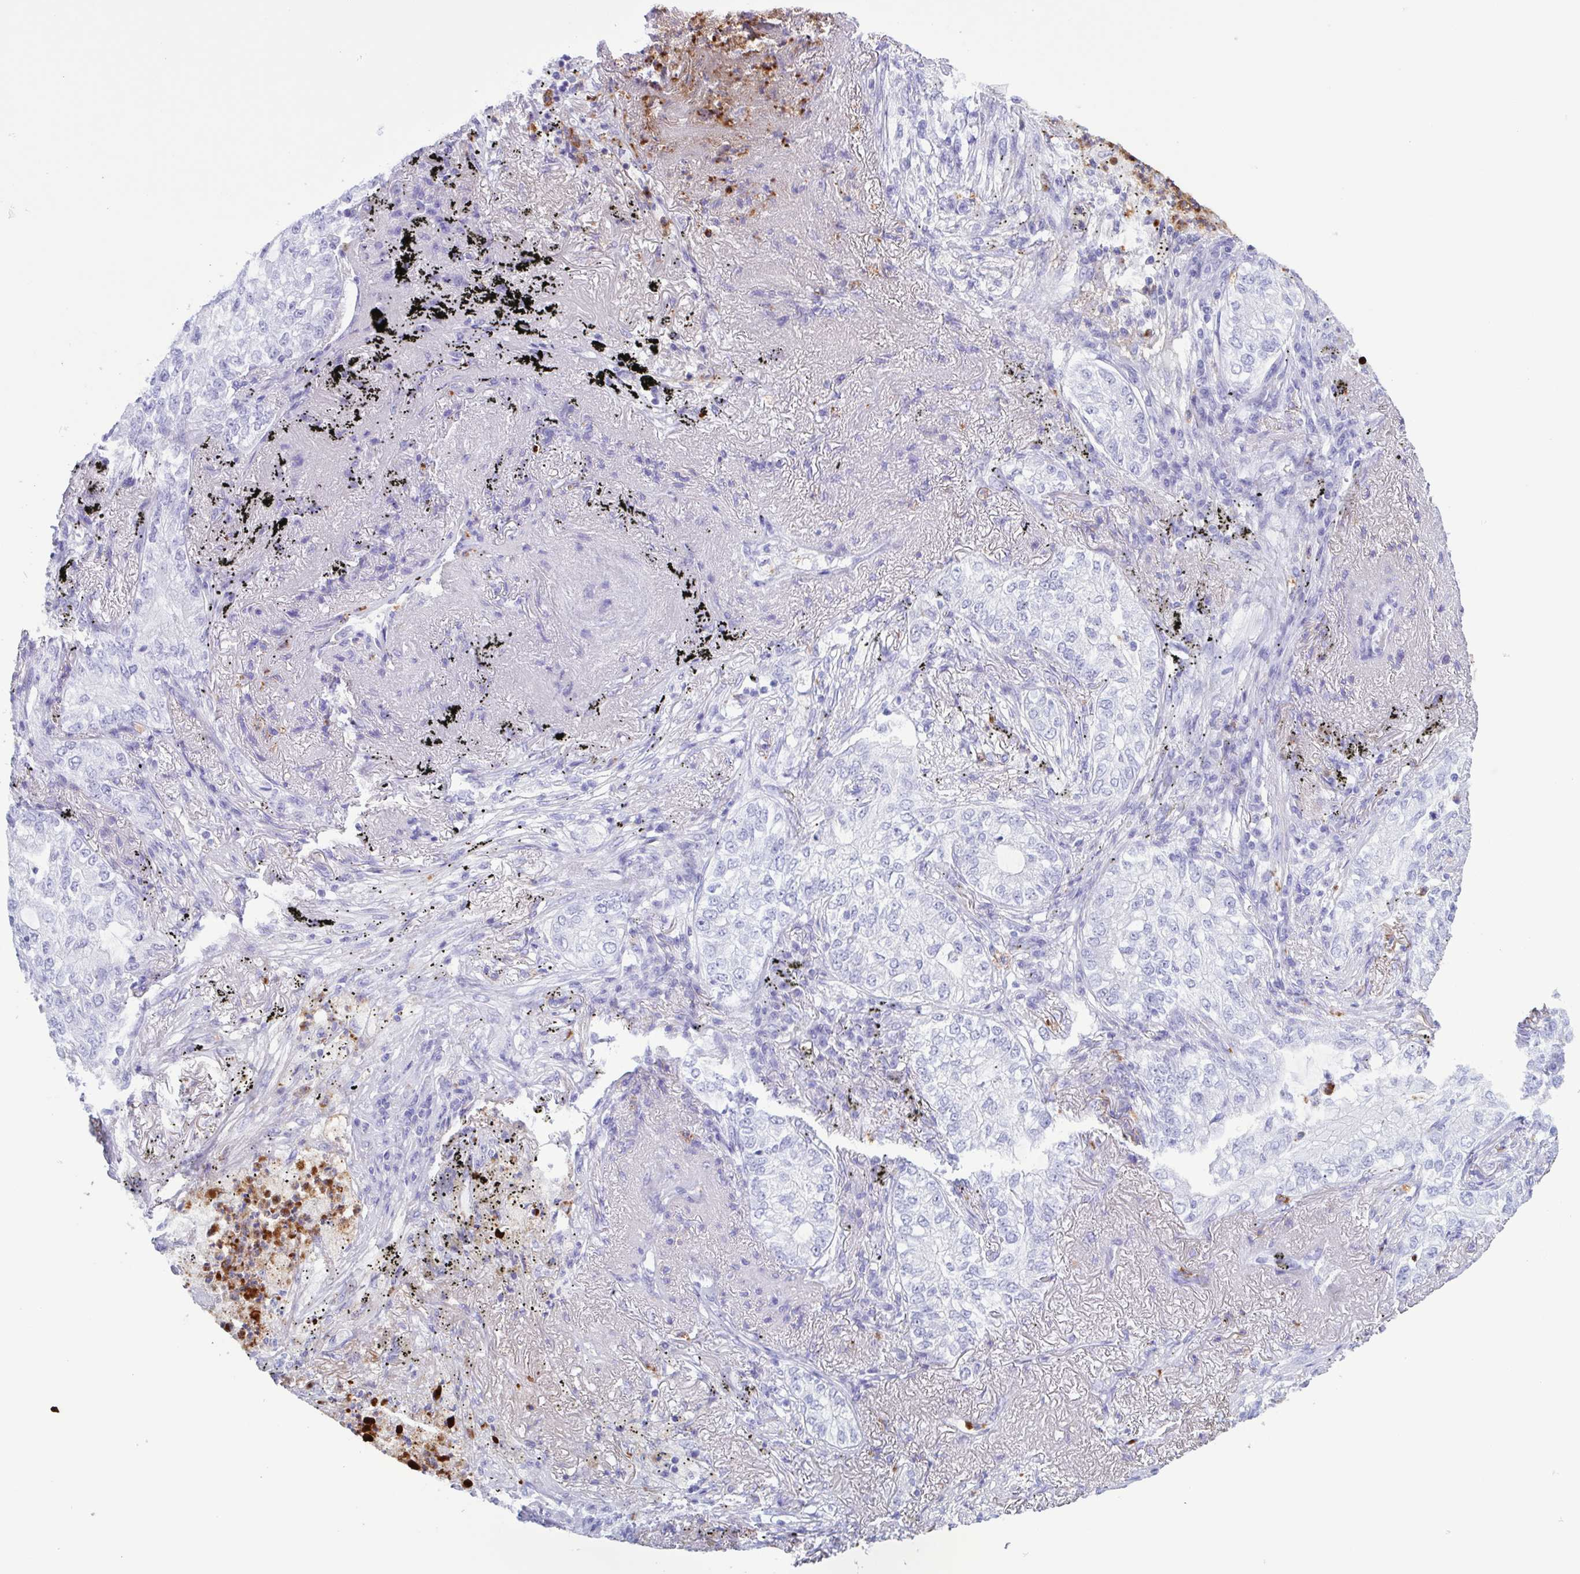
{"staining": {"intensity": "negative", "quantity": "none", "location": "none"}, "tissue": "lung cancer", "cell_type": "Tumor cells", "image_type": "cancer", "snomed": [{"axis": "morphology", "description": "Adenocarcinoma, NOS"}, {"axis": "topography", "description": "Lung"}], "caption": "This image is of adenocarcinoma (lung) stained with immunohistochemistry to label a protein in brown with the nuclei are counter-stained blue. There is no positivity in tumor cells.", "gene": "LTF", "patient": {"sex": "female", "age": 73}}